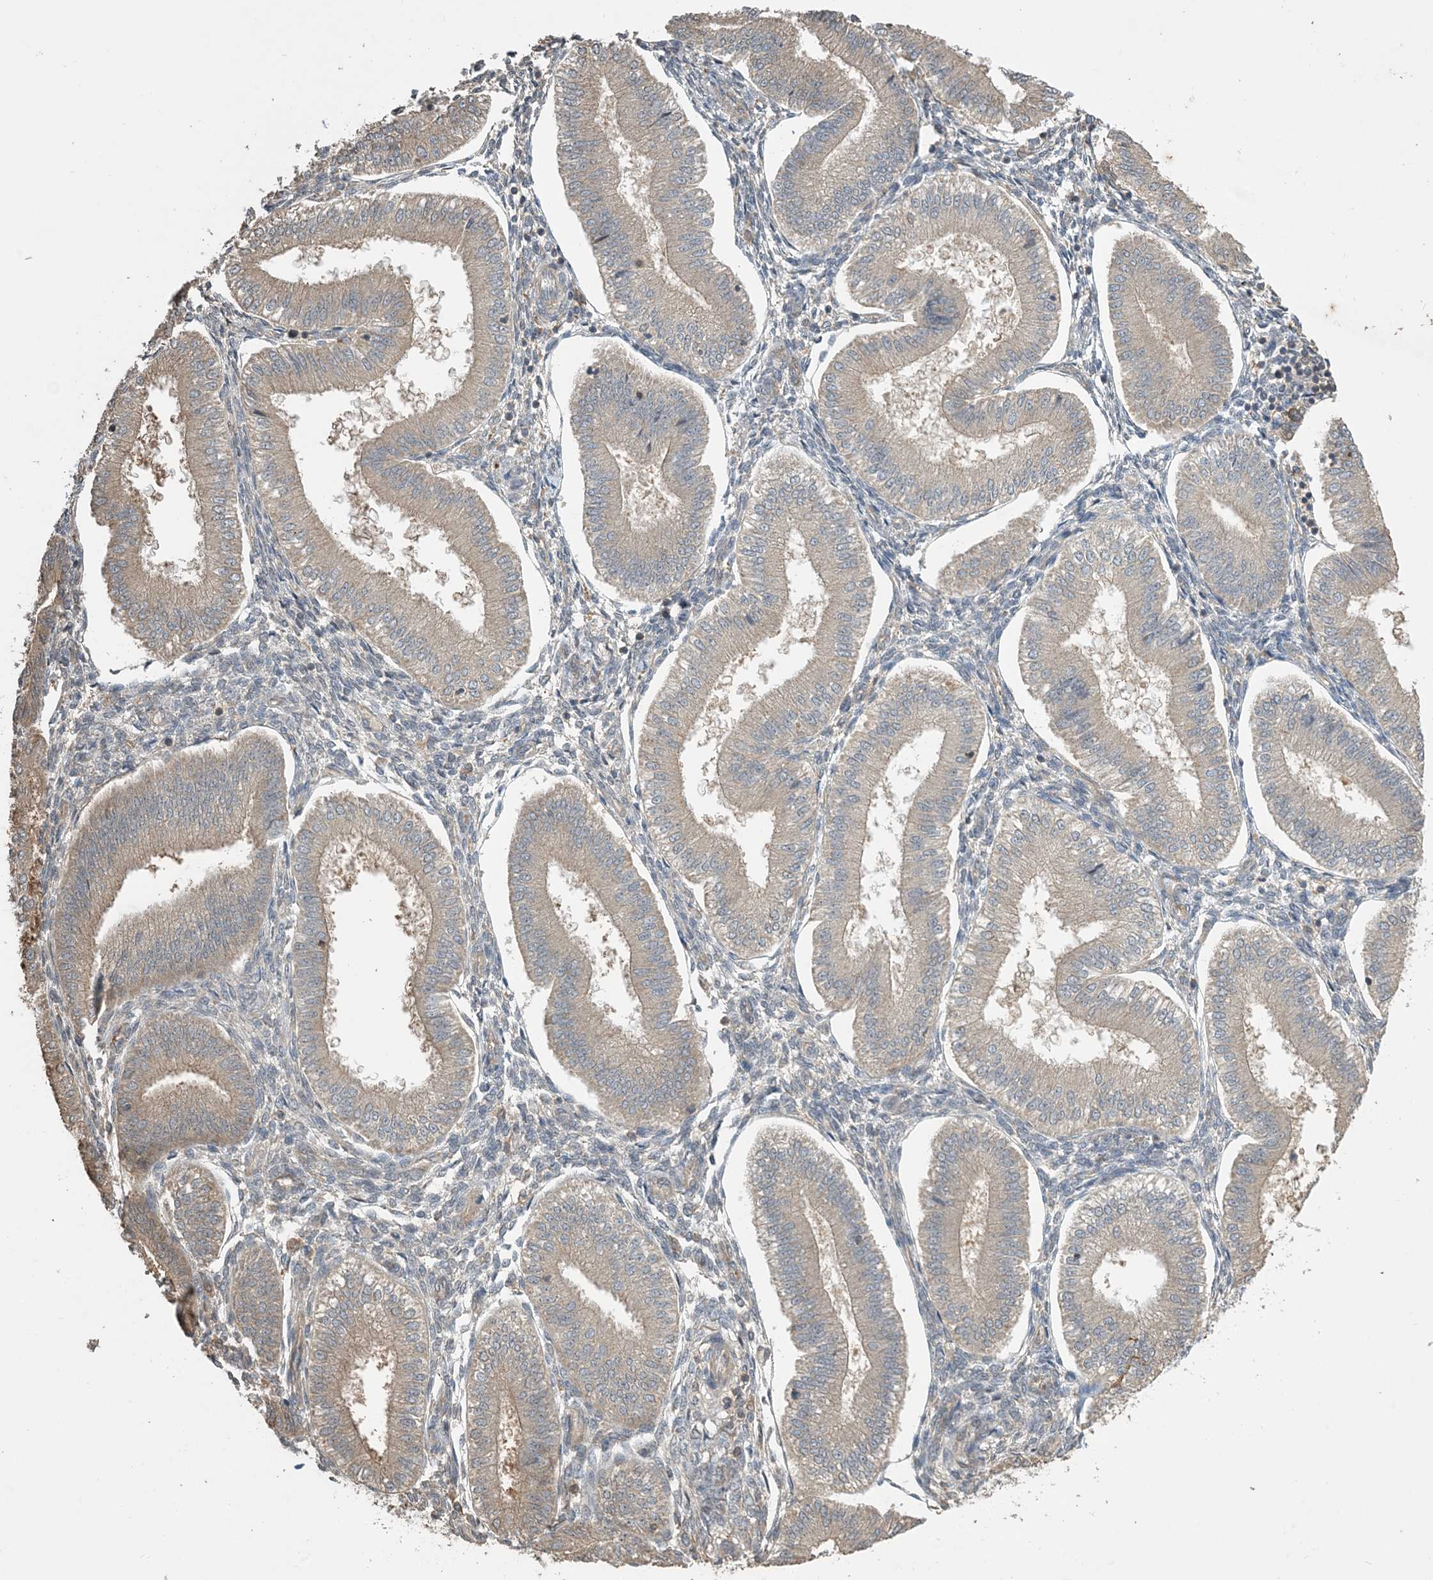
{"staining": {"intensity": "weak", "quantity": "<25%", "location": "cytoplasmic/membranous"}, "tissue": "endometrium", "cell_type": "Cells in endometrial stroma", "image_type": "normal", "snomed": [{"axis": "morphology", "description": "Normal tissue, NOS"}, {"axis": "topography", "description": "Endometrium"}], "caption": "Immunohistochemistry histopathology image of benign endometrium: endometrium stained with DAB shows no significant protein expression in cells in endometrial stroma. The staining is performed using DAB (3,3'-diaminobenzidine) brown chromogen with nuclei counter-stained in using hematoxylin.", "gene": "TMSB4X", "patient": {"sex": "female", "age": 39}}